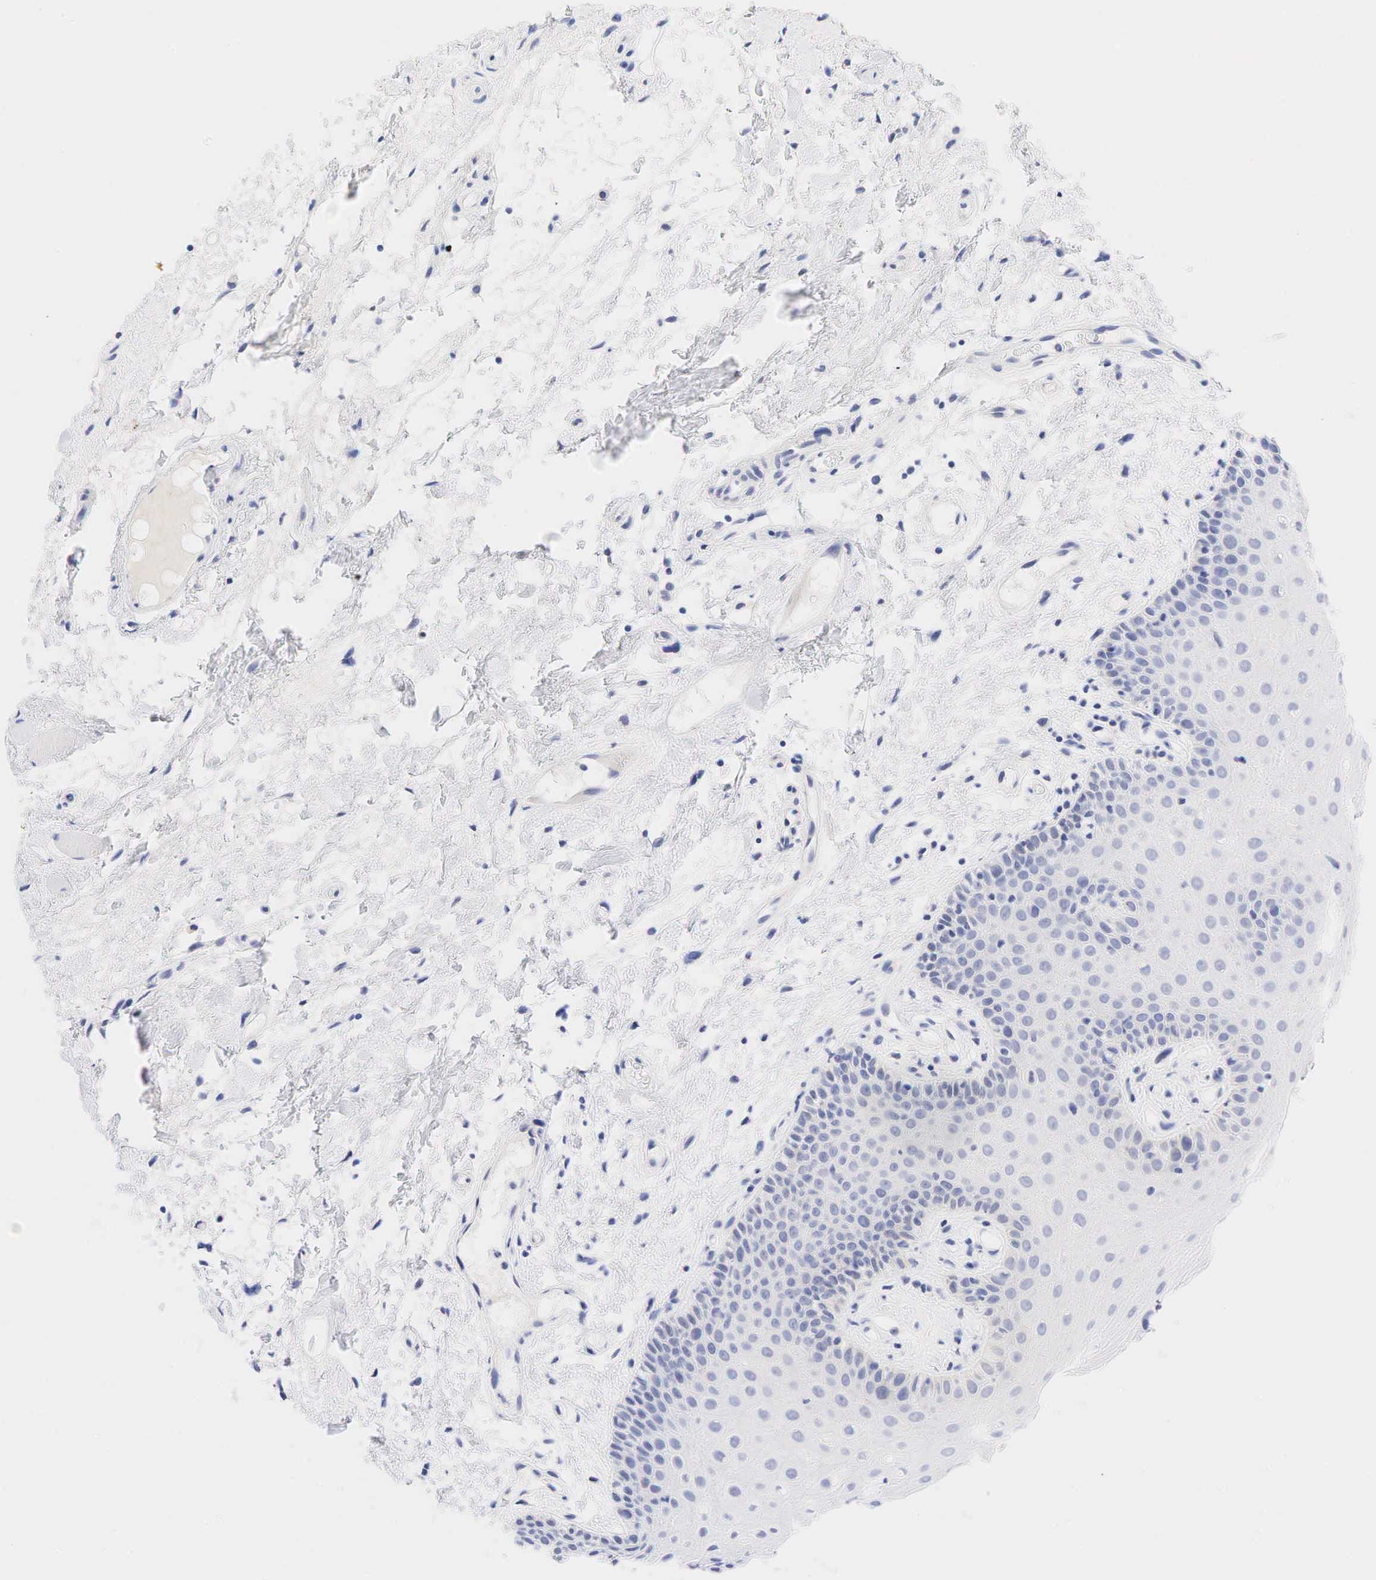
{"staining": {"intensity": "negative", "quantity": "none", "location": "none"}, "tissue": "oral mucosa", "cell_type": "Squamous epithelial cells", "image_type": "normal", "snomed": [{"axis": "morphology", "description": "Normal tissue, NOS"}, {"axis": "topography", "description": "Oral tissue"}], "caption": "An image of oral mucosa stained for a protein displays no brown staining in squamous epithelial cells.", "gene": "AR", "patient": {"sex": "female", "age": 79}}